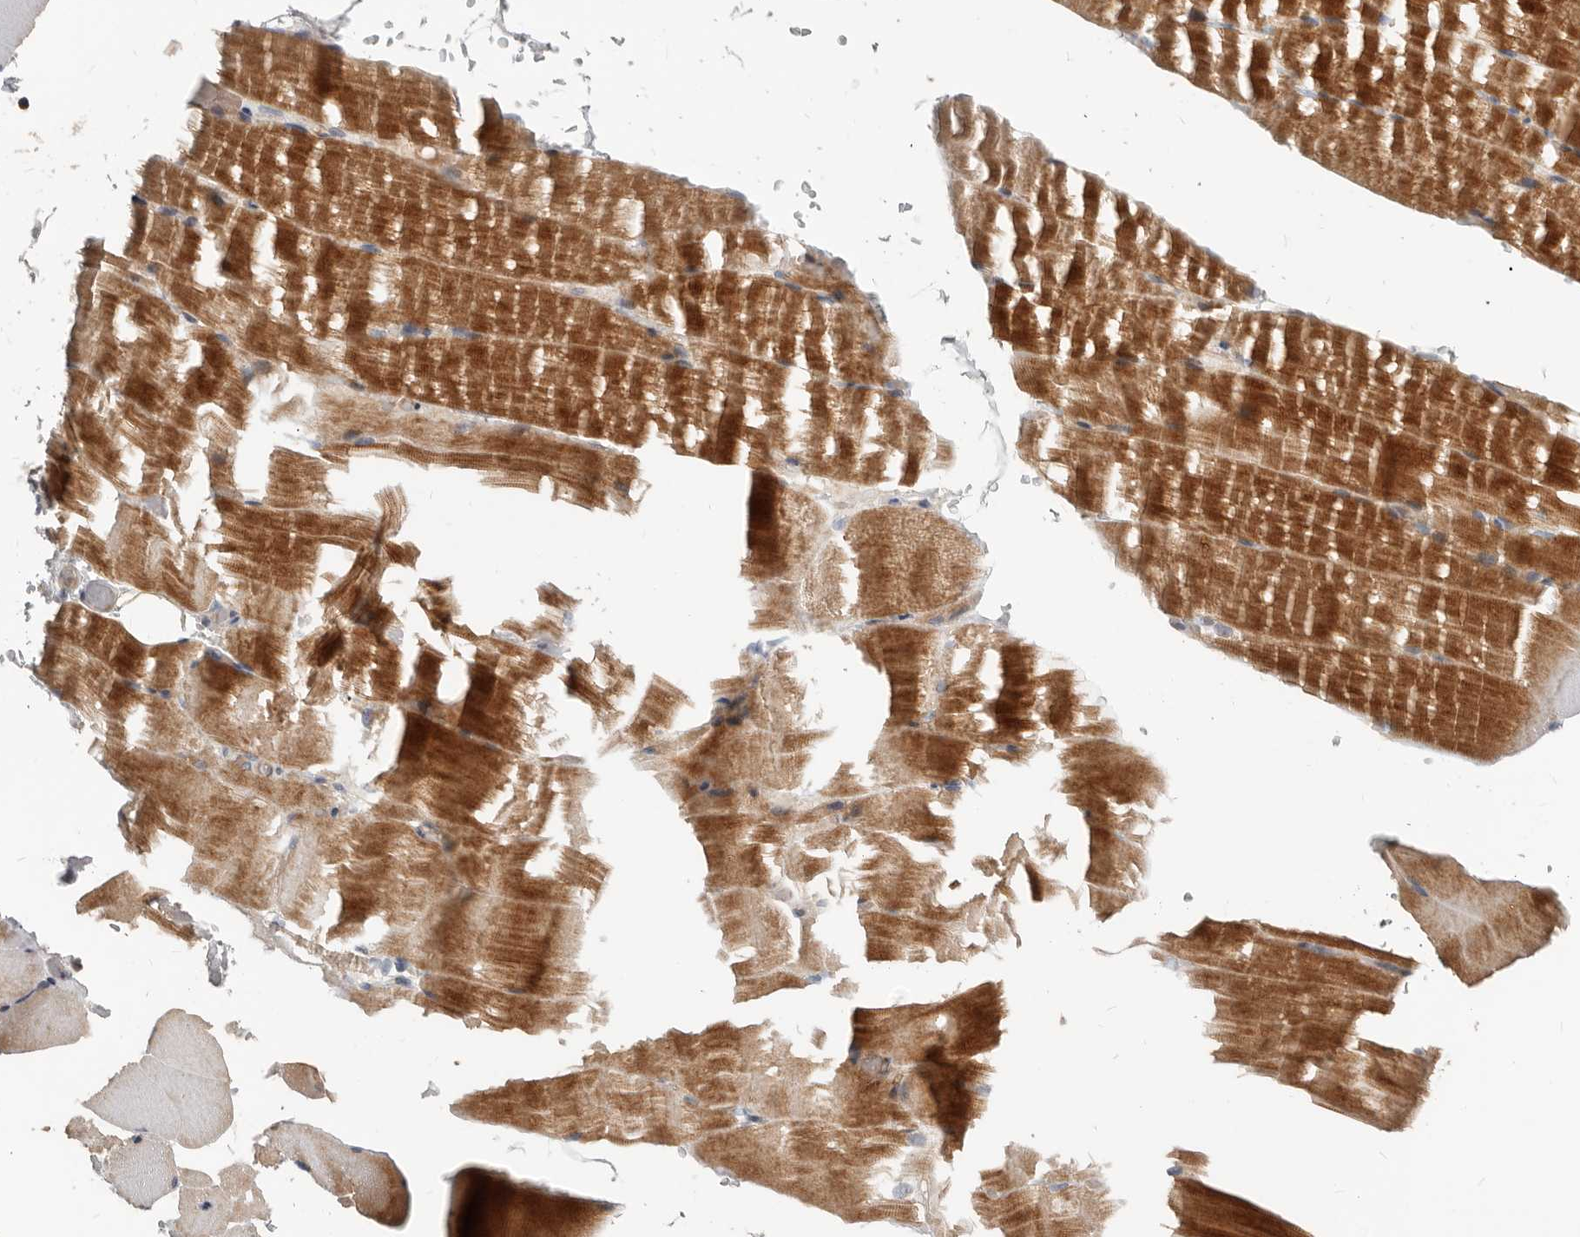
{"staining": {"intensity": "moderate", "quantity": "25%-75%", "location": "cytoplasmic/membranous"}, "tissue": "skeletal muscle", "cell_type": "Myocytes", "image_type": "normal", "snomed": [{"axis": "morphology", "description": "Normal tissue, NOS"}, {"axis": "topography", "description": "Skeletal muscle"}, {"axis": "topography", "description": "Parathyroid gland"}], "caption": "Myocytes display medium levels of moderate cytoplasmic/membranous staining in about 25%-75% of cells in benign skeletal muscle. (brown staining indicates protein expression, while blue staining denotes nuclei).", "gene": "NPY4R2", "patient": {"sex": "female", "age": 37}}